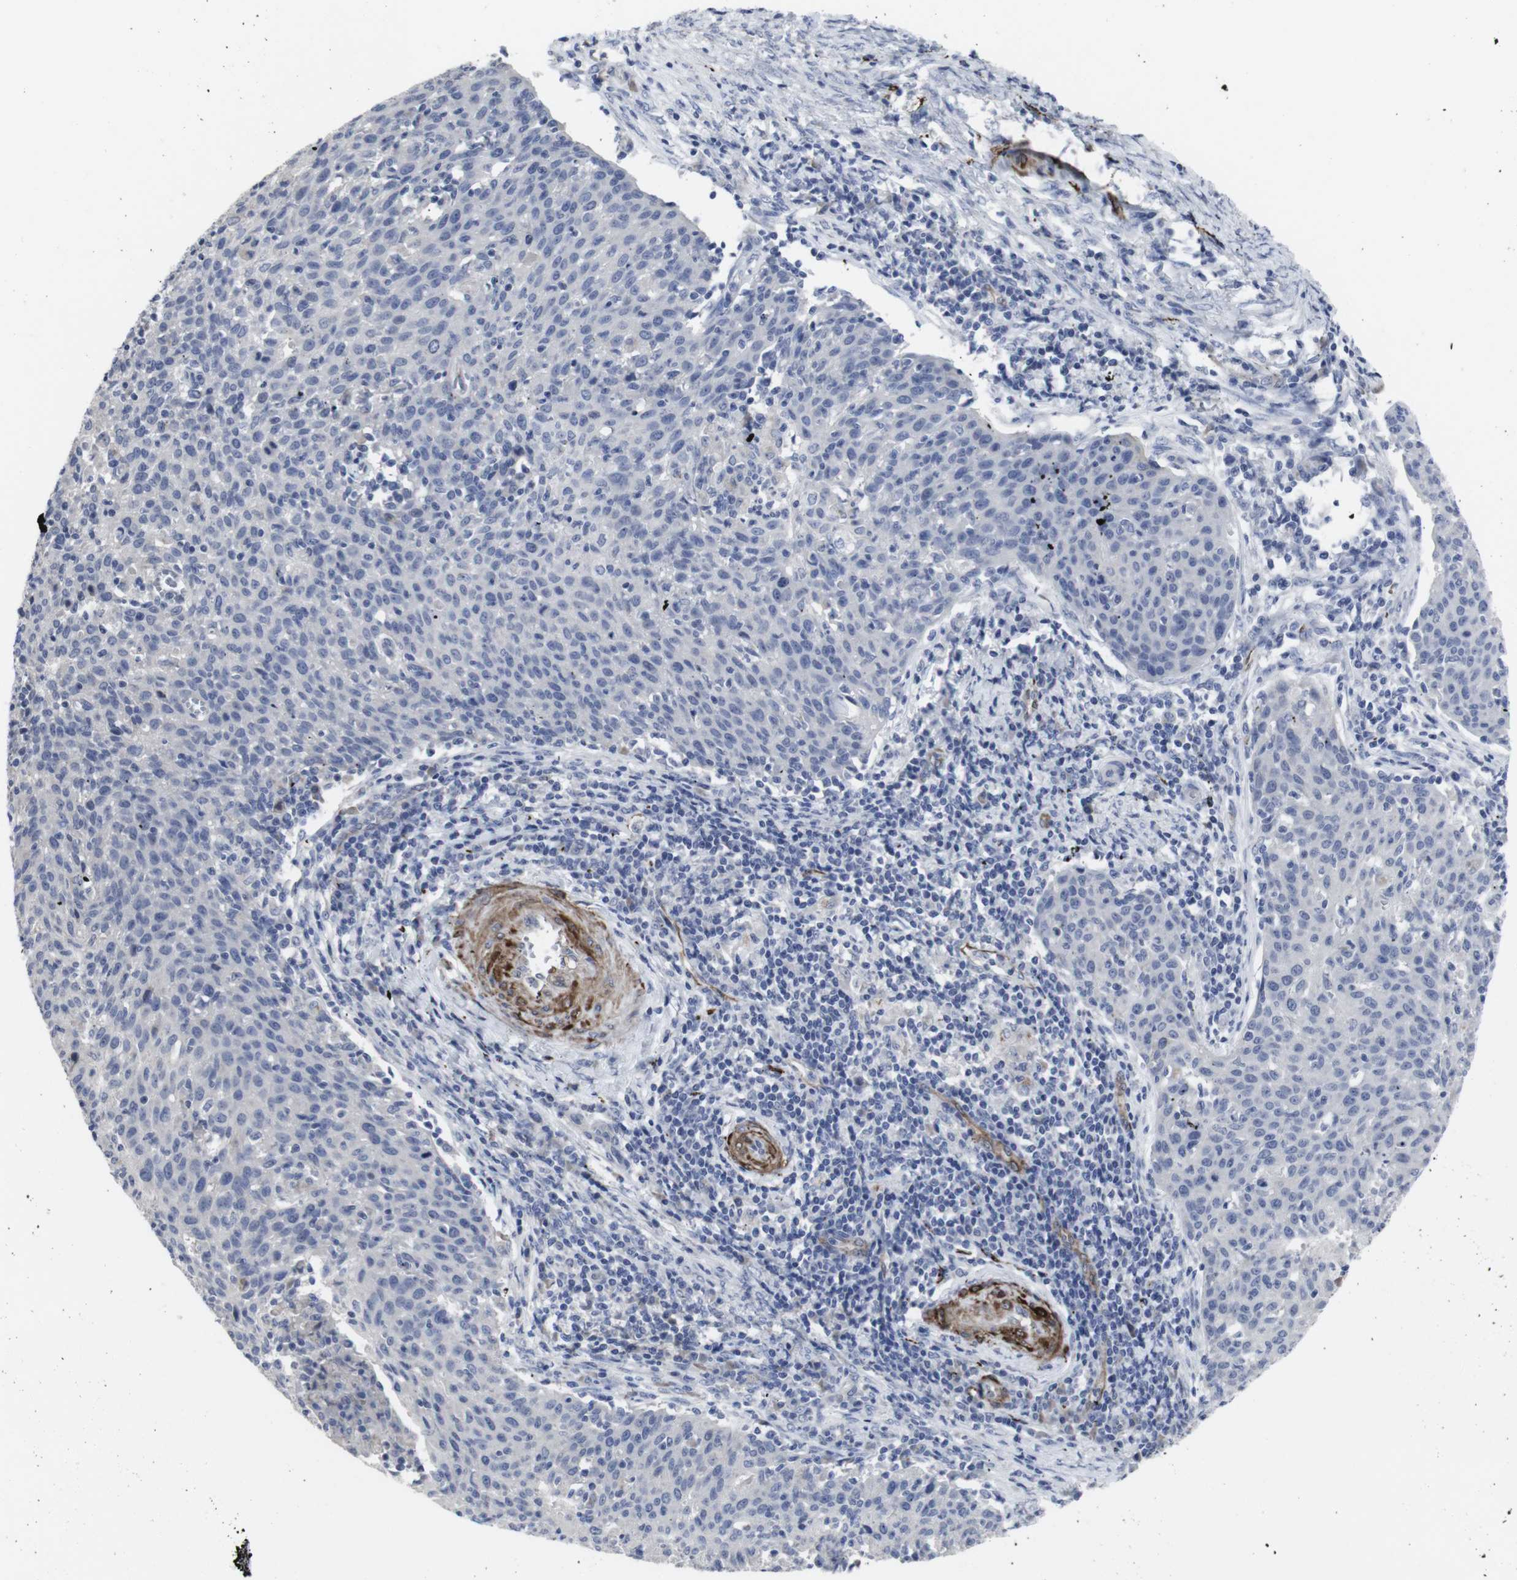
{"staining": {"intensity": "negative", "quantity": "none", "location": "none"}, "tissue": "cervical cancer", "cell_type": "Tumor cells", "image_type": "cancer", "snomed": [{"axis": "morphology", "description": "Squamous cell carcinoma, NOS"}, {"axis": "topography", "description": "Cervix"}], "caption": "High power microscopy photomicrograph of an immunohistochemistry (IHC) micrograph of cervical squamous cell carcinoma, revealing no significant positivity in tumor cells. The staining is performed using DAB (3,3'-diaminobenzidine) brown chromogen with nuclei counter-stained in using hematoxylin.", "gene": "SNCG", "patient": {"sex": "female", "age": 38}}